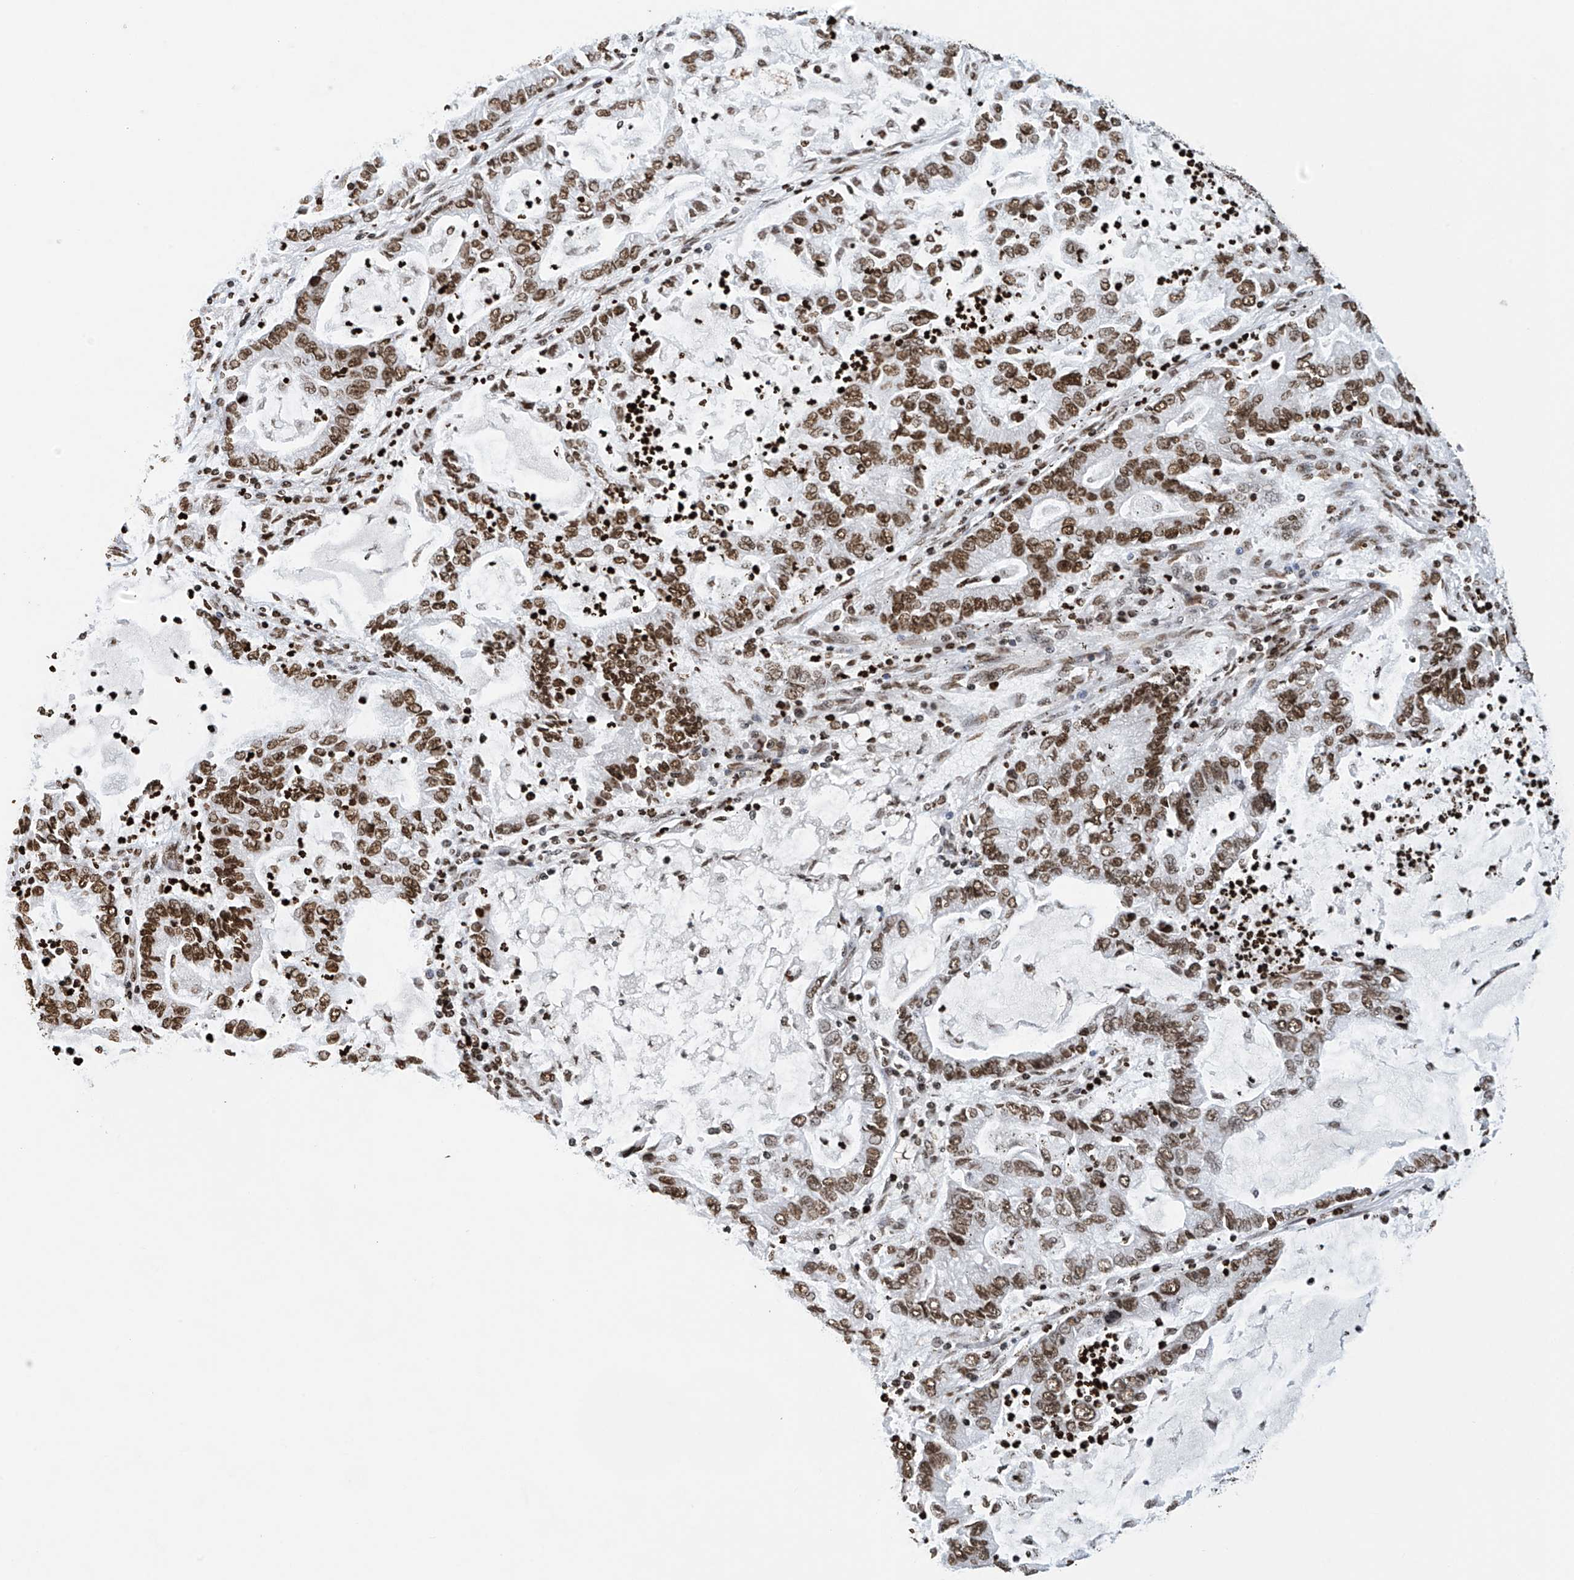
{"staining": {"intensity": "strong", "quantity": ">75%", "location": "nuclear"}, "tissue": "lung cancer", "cell_type": "Tumor cells", "image_type": "cancer", "snomed": [{"axis": "morphology", "description": "Adenocarcinoma, NOS"}, {"axis": "topography", "description": "Lung"}], "caption": "Immunohistochemistry histopathology image of neoplastic tissue: human adenocarcinoma (lung) stained using immunohistochemistry (IHC) reveals high levels of strong protein expression localized specifically in the nuclear of tumor cells, appearing as a nuclear brown color.", "gene": "H4C16", "patient": {"sex": "female", "age": 51}}